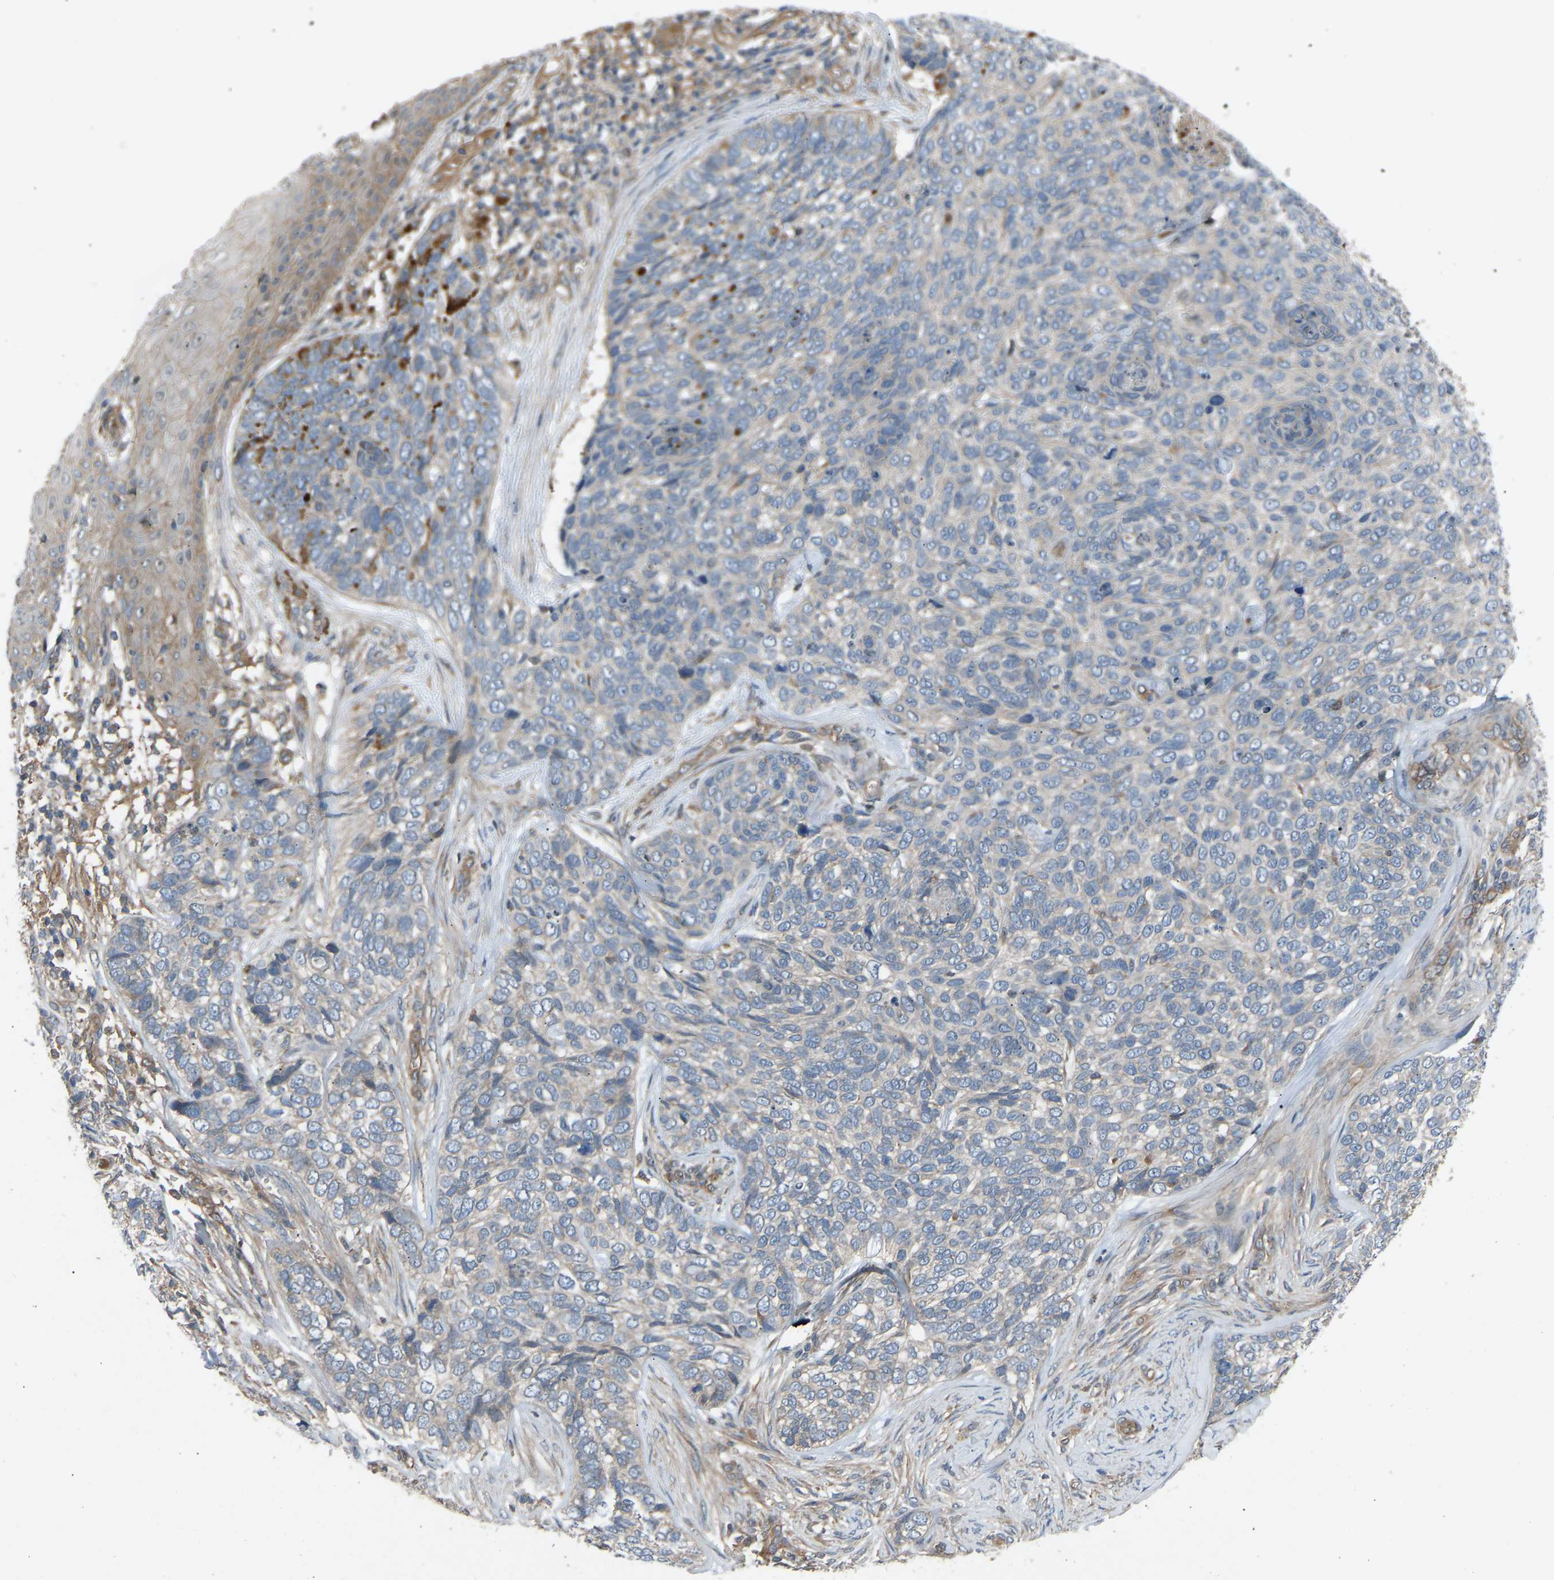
{"staining": {"intensity": "negative", "quantity": "none", "location": "none"}, "tissue": "skin cancer", "cell_type": "Tumor cells", "image_type": "cancer", "snomed": [{"axis": "morphology", "description": "Basal cell carcinoma"}, {"axis": "topography", "description": "Skin"}], "caption": "There is no significant expression in tumor cells of skin cancer. (Brightfield microscopy of DAB (3,3'-diaminobenzidine) immunohistochemistry (IHC) at high magnification).", "gene": "GAS2L1", "patient": {"sex": "female", "age": 64}}